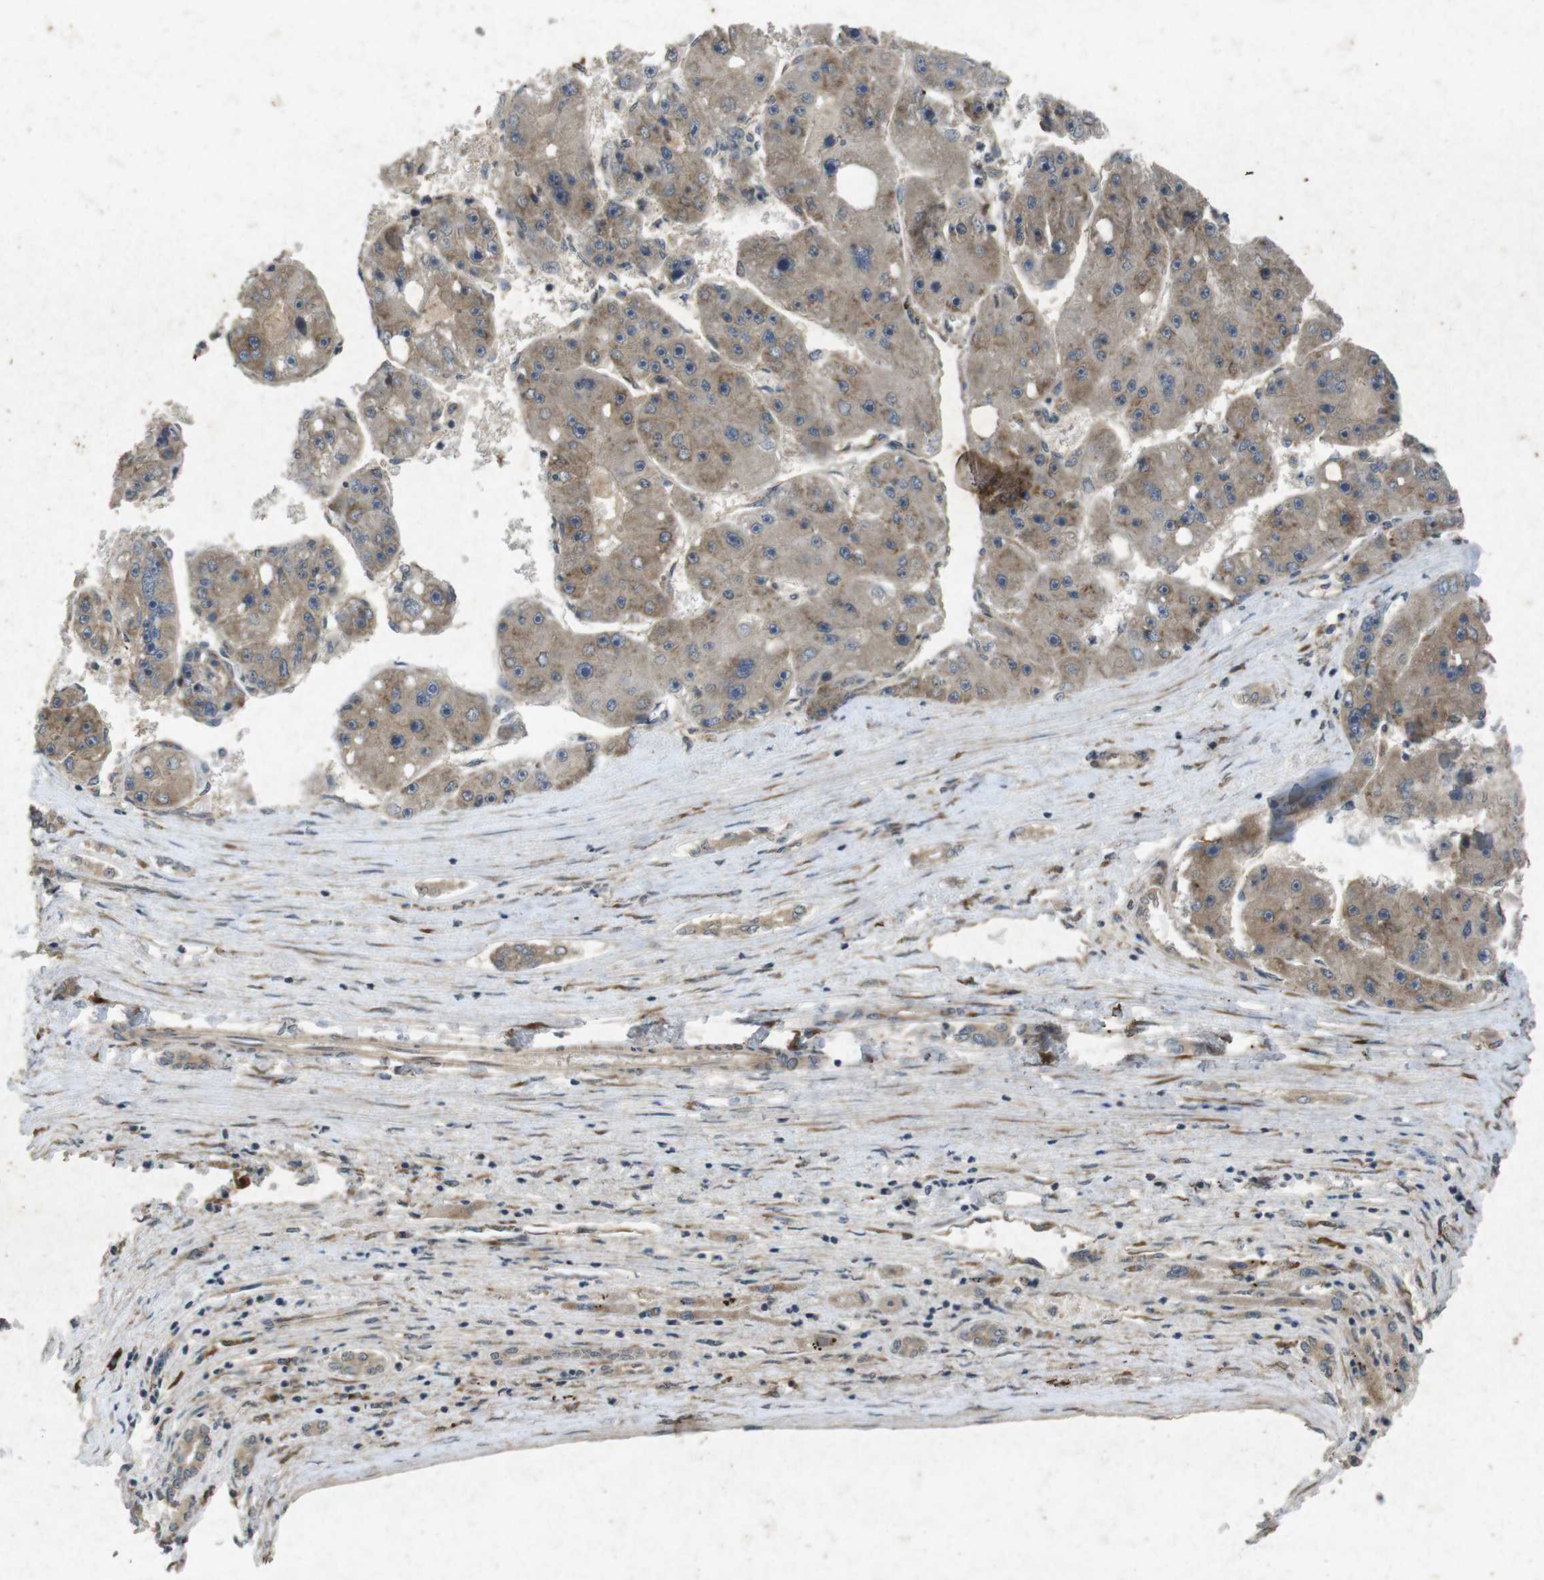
{"staining": {"intensity": "weak", "quantity": ">75%", "location": "cytoplasmic/membranous"}, "tissue": "liver cancer", "cell_type": "Tumor cells", "image_type": "cancer", "snomed": [{"axis": "morphology", "description": "Carcinoma, Hepatocellular, NOS"}, {"axis": "topography", "description": "Liver"}], "caption": "A photomicrograph of human liver hepatocellular carcinoma stained for a protein exhibits weak cytoplasmic/membranous brown staining in tumor cells.", "gene": "FLCN", "patient": {"sex": "female", "age": 61}}